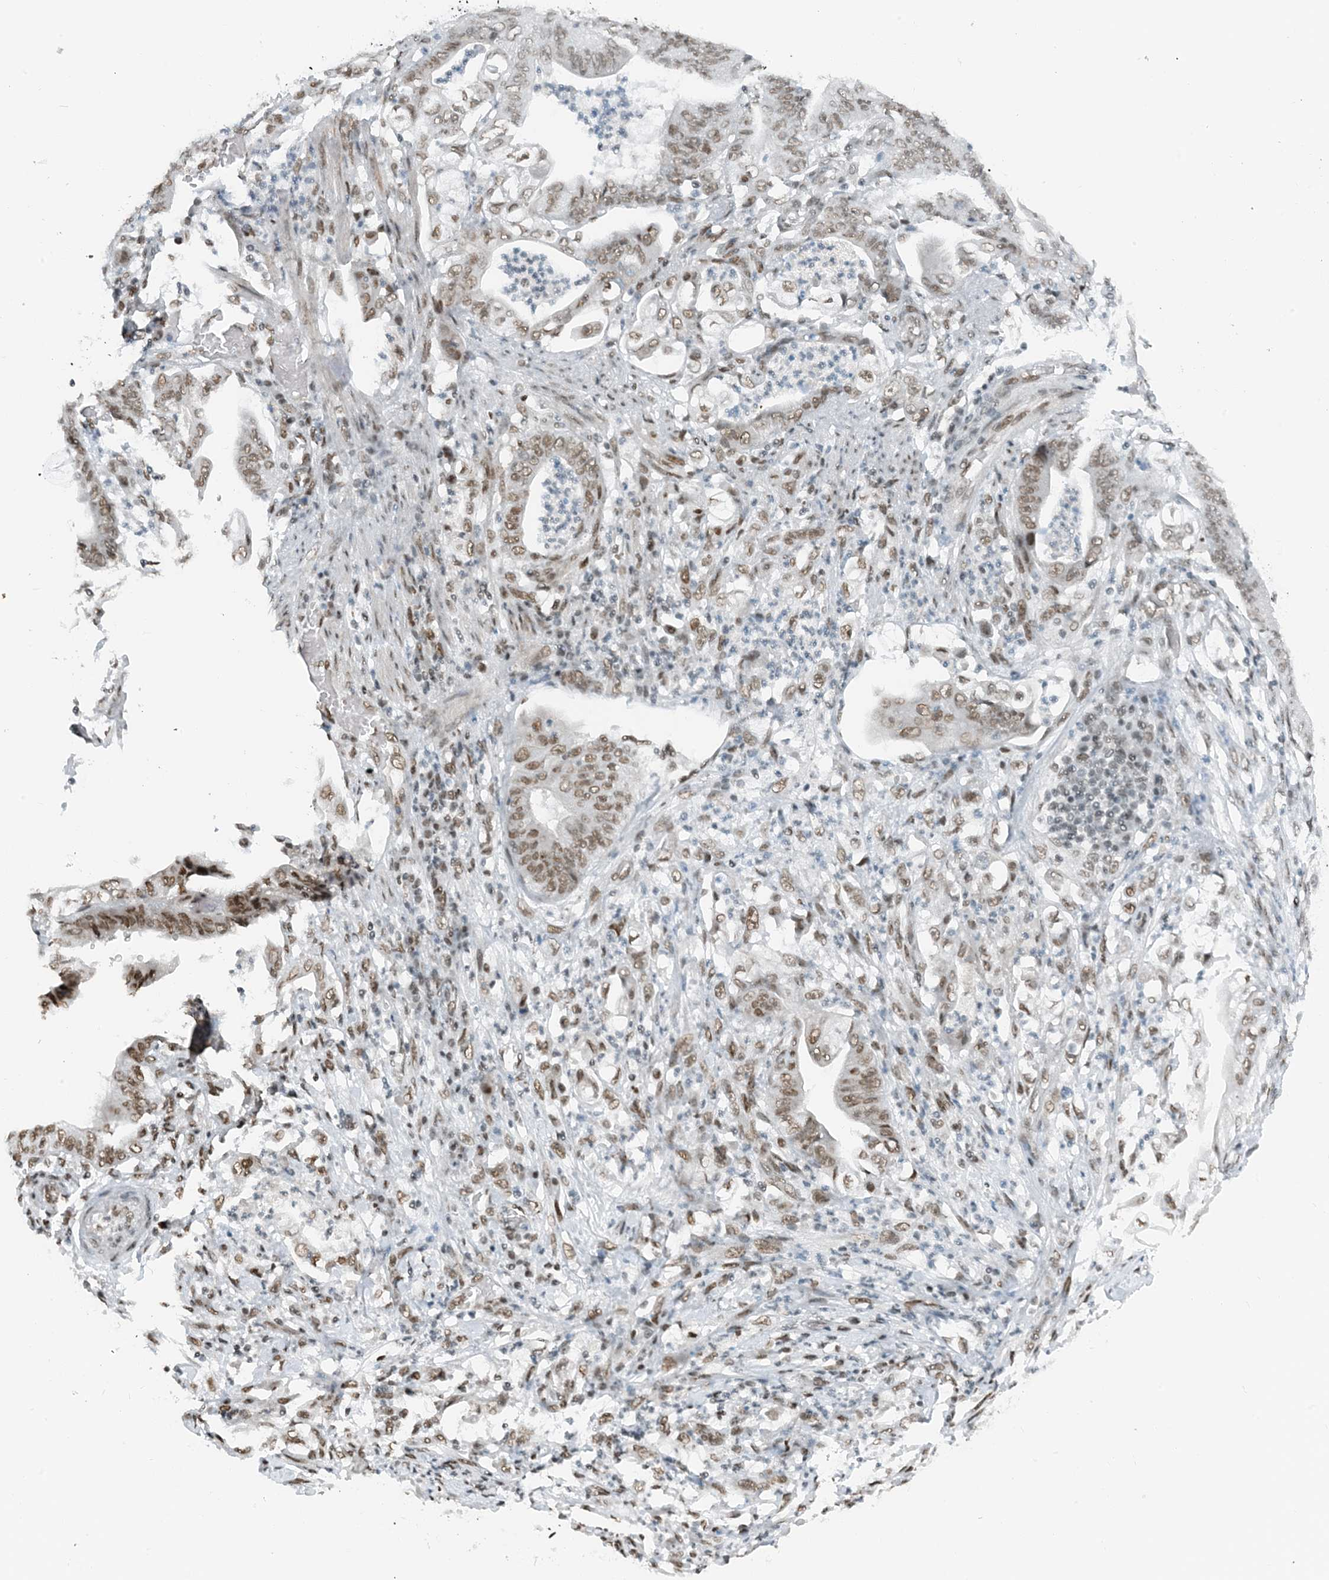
{"staining": {"intensity": "moderate", "quantity": ">75%", "location": "nuclear"}, "tissue": "stomach cancer", "cell_type": "Tumor cells", "image_type": "cancer", "snomed": [{"axis": "morphology", "description": "Adenocarcinoma, NOS"}, {"axis": "topography", "description": "Stomach"}], "caption": "Immunohistochemical staining of stomach adenocarcinoma demonstrates moderate nuclear protein positivity in about >75% of tumor cells.", "gene": "ZNF500", "patient": {"sex": "female", "age": 73}}